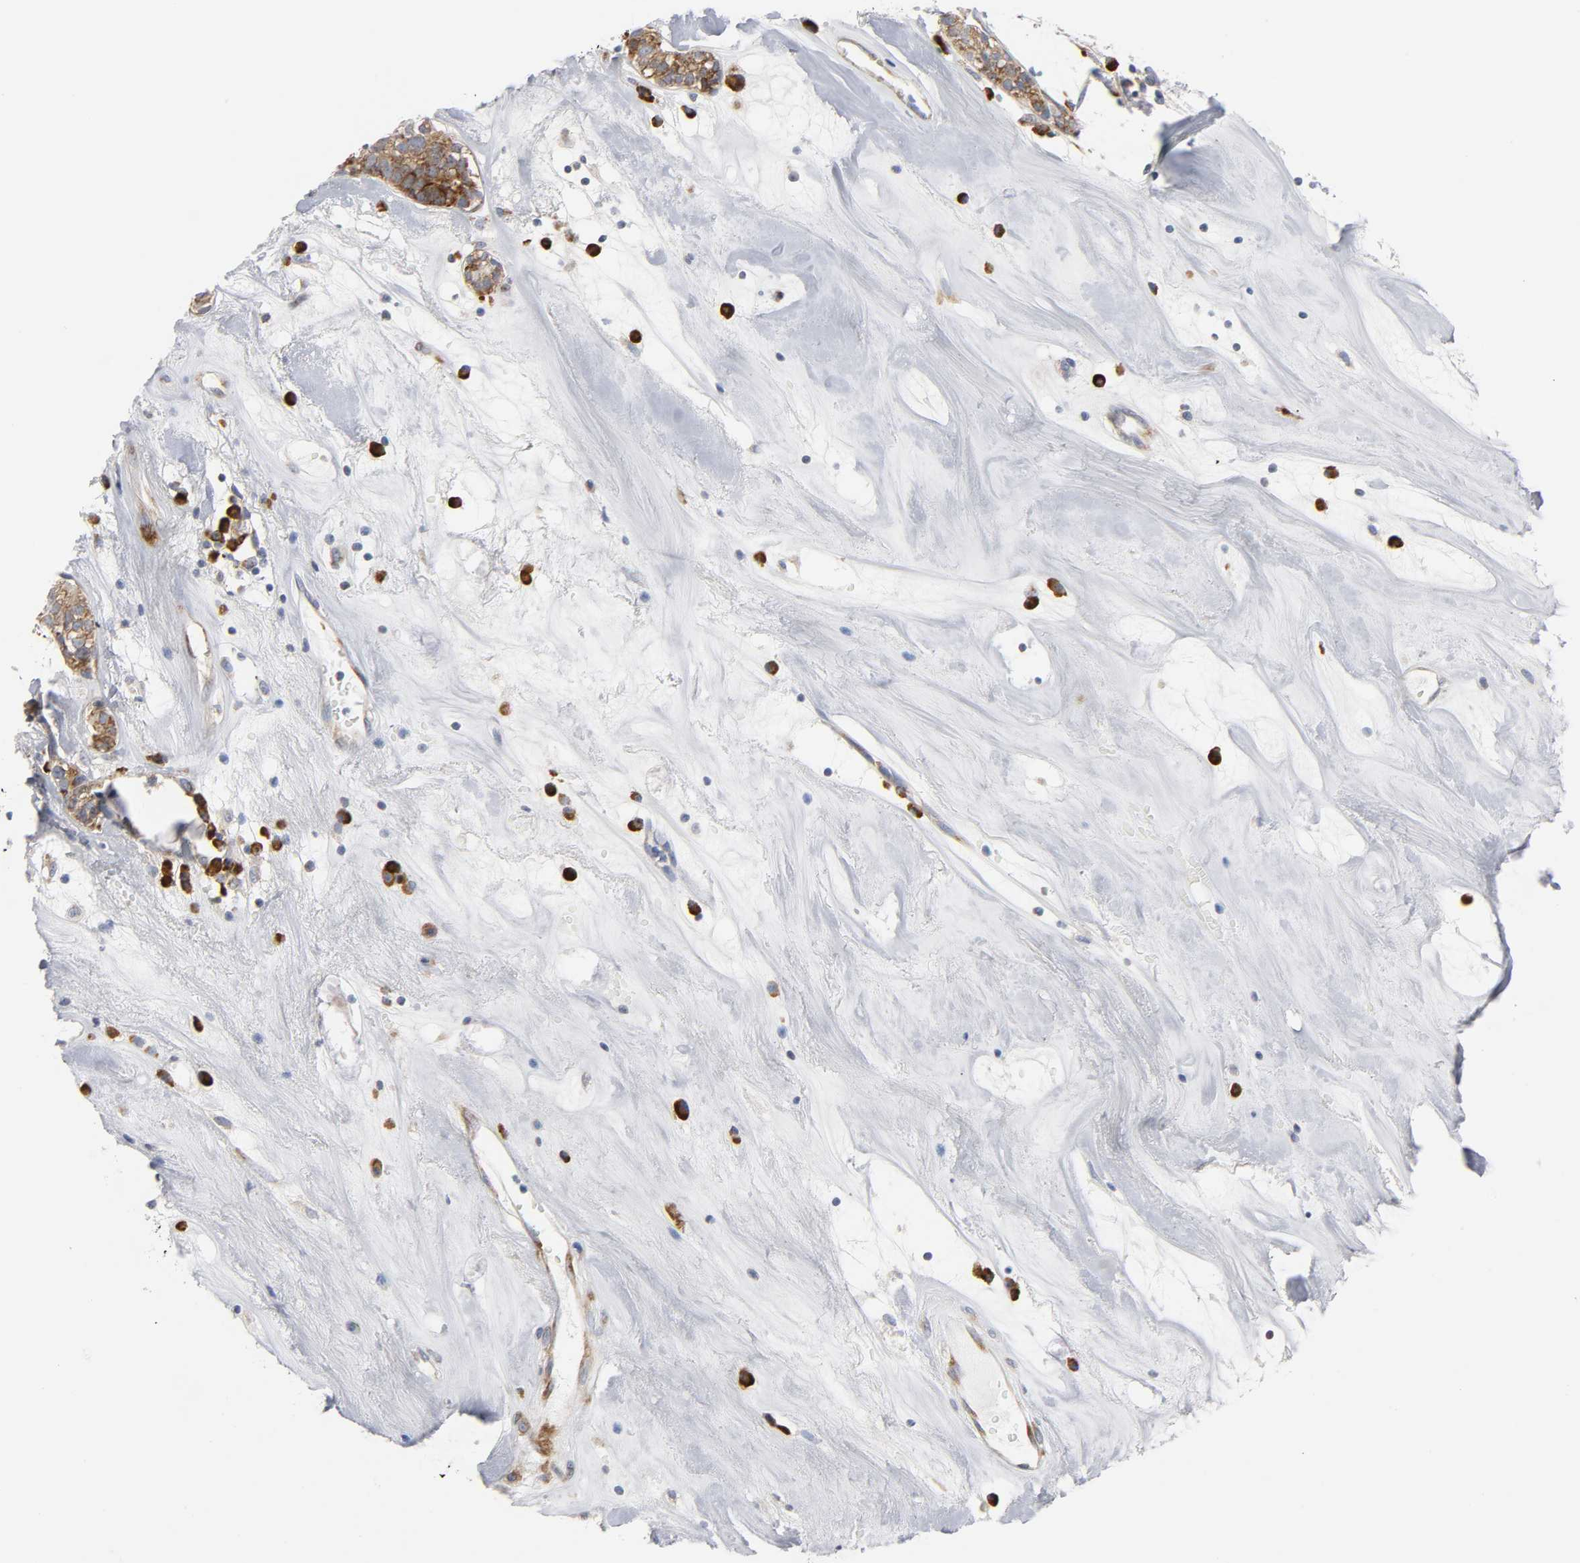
{"staining": {"intensity": "strong", "quantity": ">75%", "location": "cytoplasmic/membranous"}, "tissue": "head and neck cancer", "cell_type": "Tumor cells", "image_type": "cancer", "snomed": [{"axis": "morphology", "description": "Adenocarcinoma, NOS"}, {"axis": "topography", "description": "Salivary gland"}, {"axis": "topography", "description": "Head-Neck"}], "caption": "Protein analysis of head and neck adenocarcinoma tissue shows strong cytoplasmic/membranous positivity in approximately >75% of tumor cells. Using DAB (3,3'-diaminobenzidine) (brown) and hematoxylin (blue) stains, captured at high magnification using brightfield microscopy.", "gene": "REL", "patient": {"sex": "female", "age": 65}}